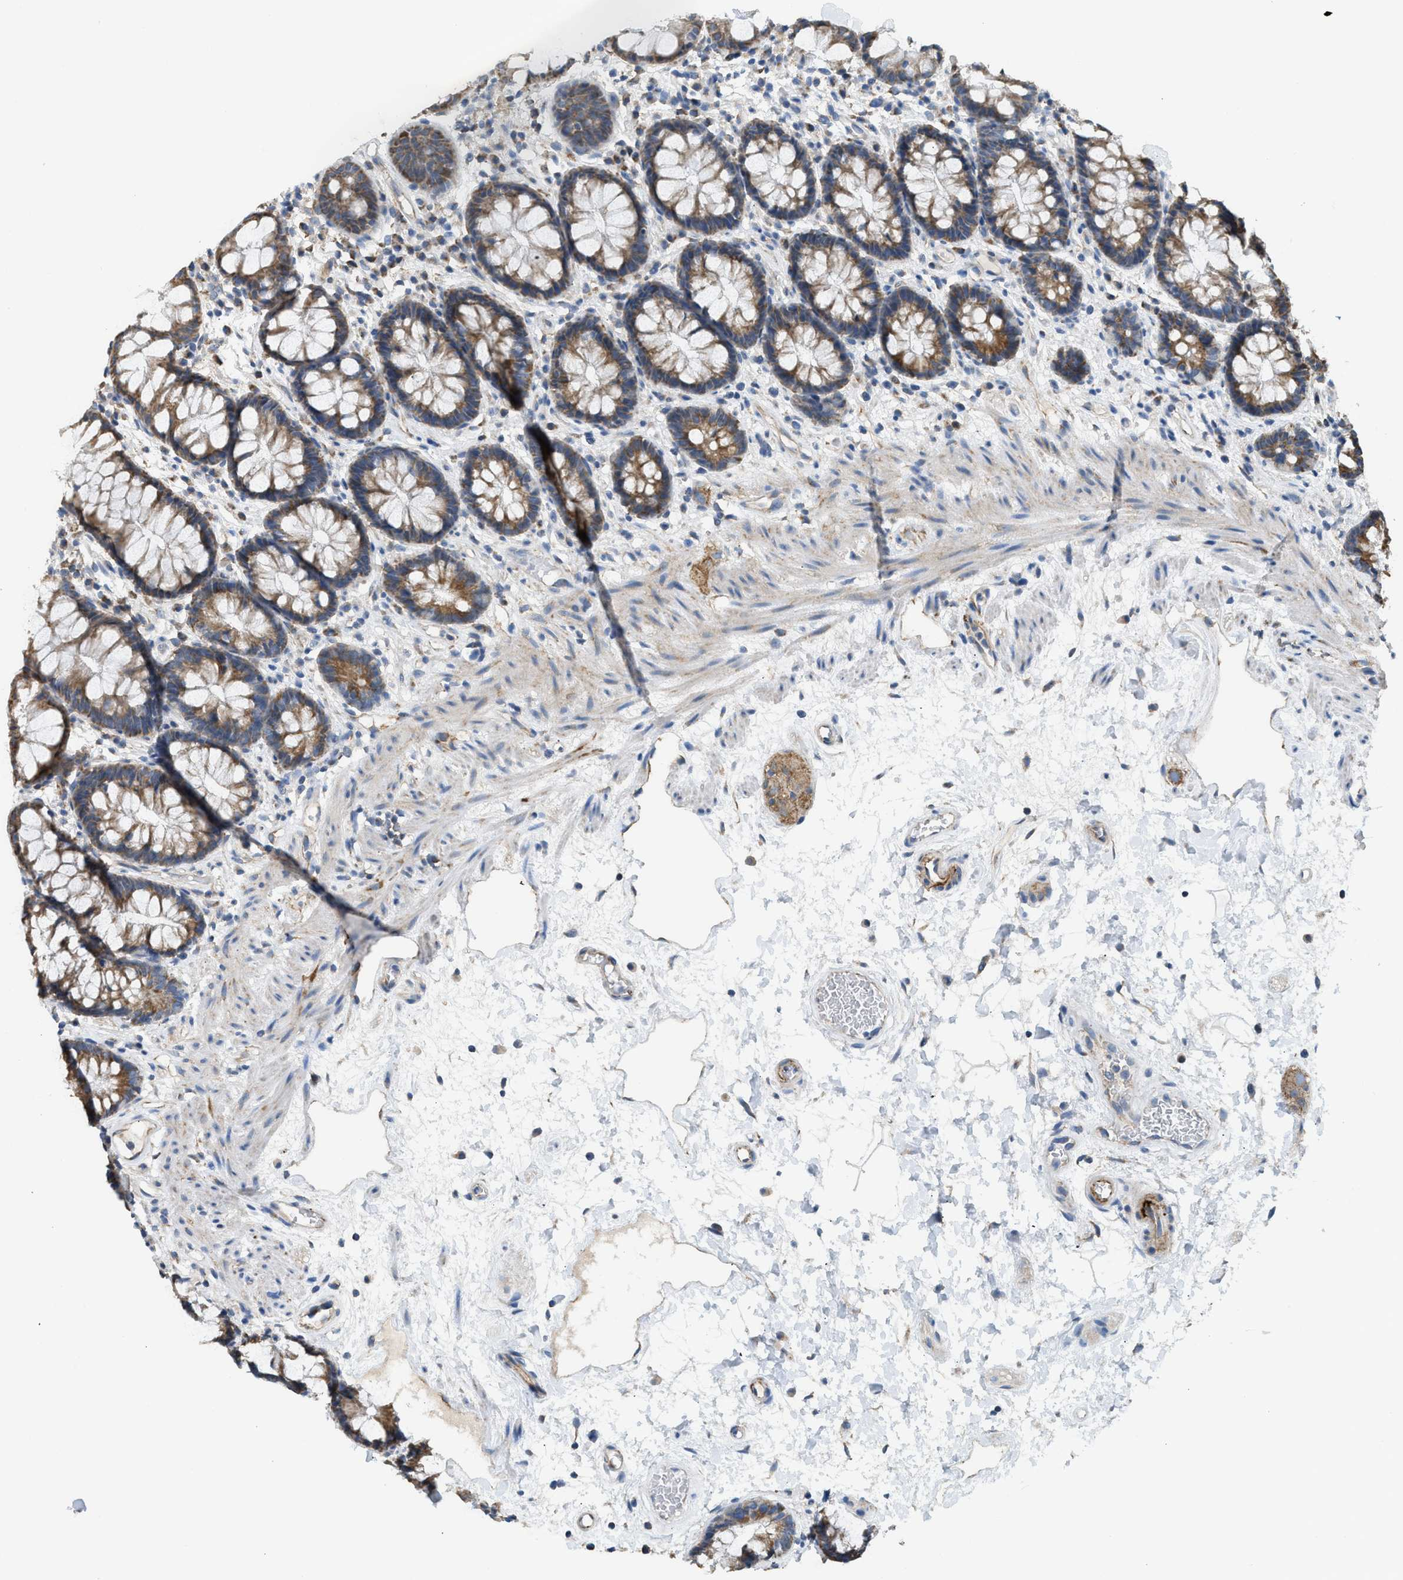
{"staining": {"intensity": "moderate", "quantity": ">75%", "location": "cytoplasmic/membranous"}, "tissue": "rectum", "cell_type": "Glandular cells", "image_type": "normal", "snomed": [{"axis": "morphology", "description": "Normal tissue, NOS"}, {"axis": "topography", "description": "Rectum"}], "caption": "Moderate cytoplasmic/membranous protein expression is appreciated in about >75% of glandular cells in rectum.", "gene": "GOT2", "patient": {"sex": "male", "age": 64}}